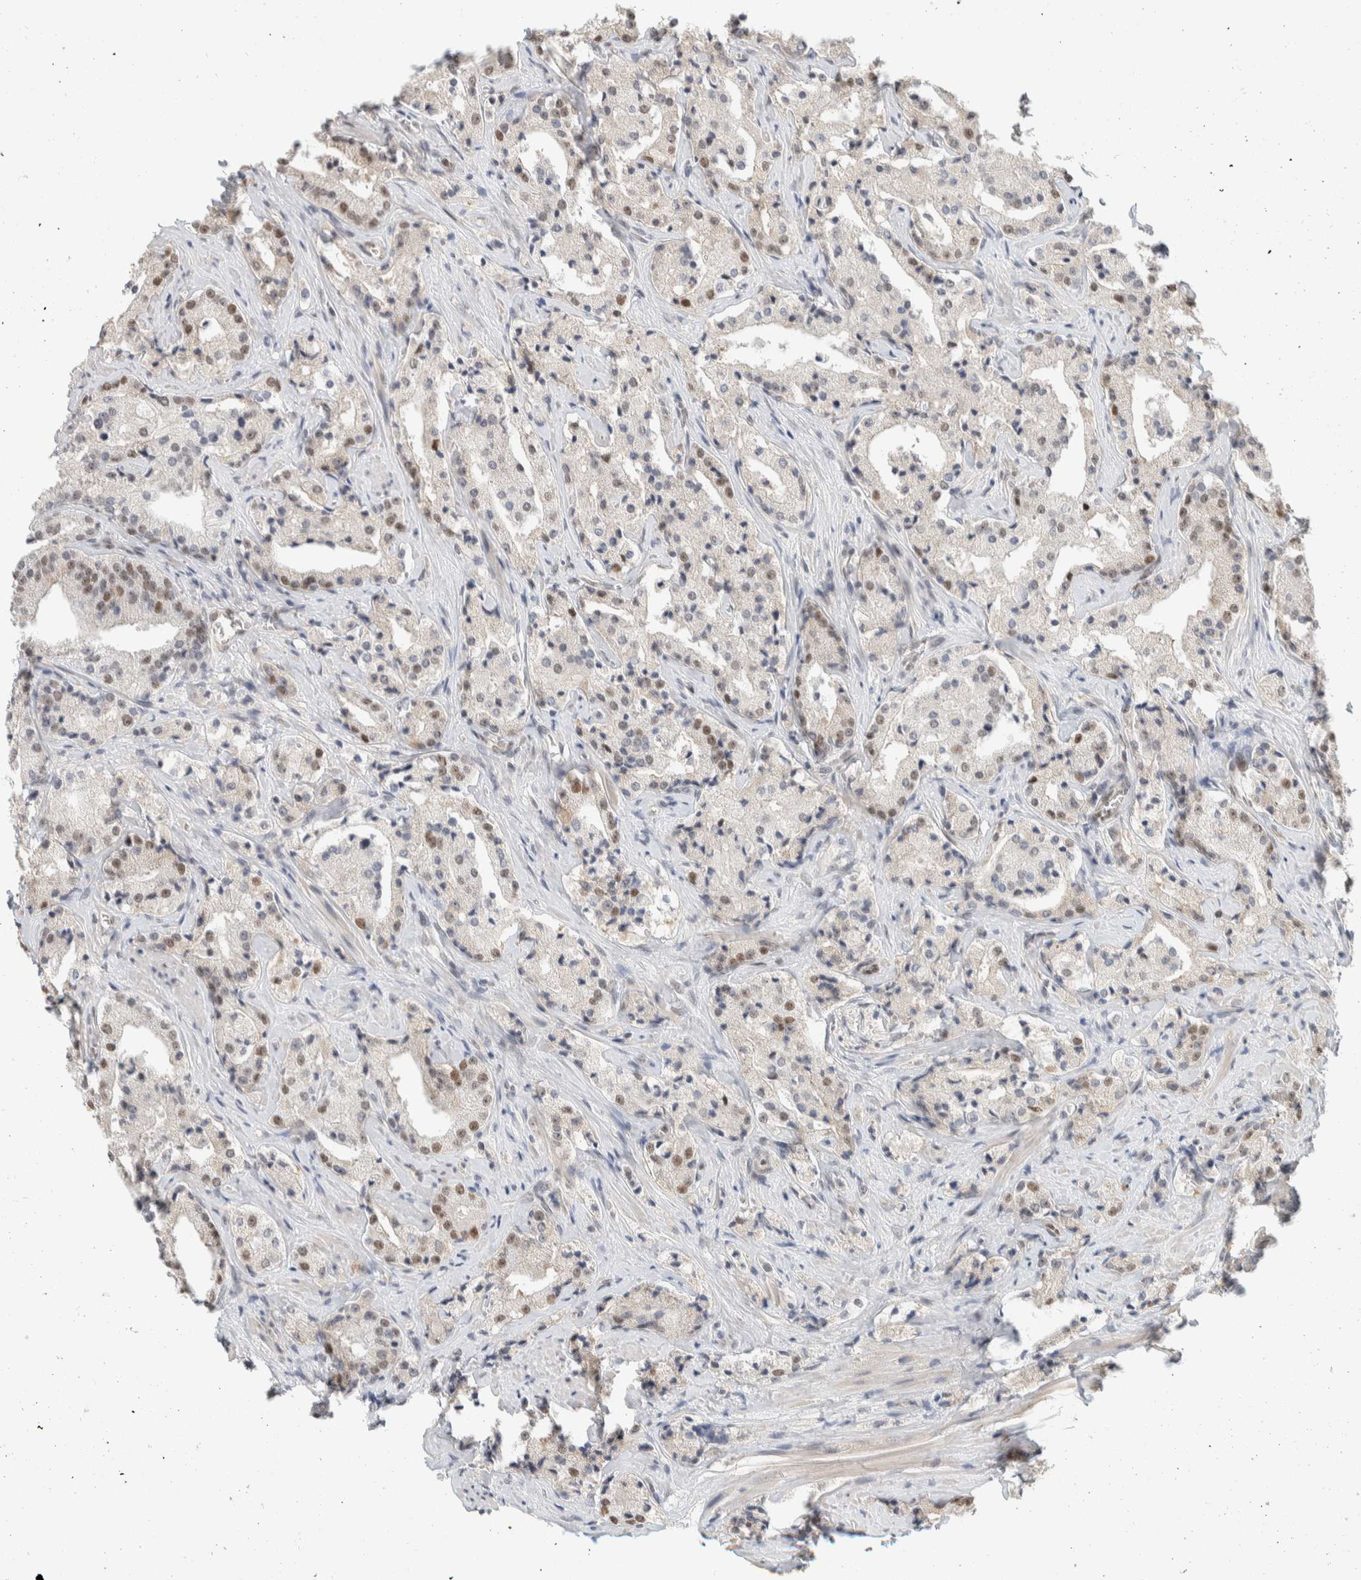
{"staining": {"intensity": "moderate", "quantity": "25%-75%", "location": "nuclear"}, "tissue": "prostate cancer", "cell_type": "Tumor cells", "image_type": "cancer", "snomed": [{"axis": "morphology", "description": "Adenocarcinoma, High grade"}, {"axis": "topography", "description": "Prostate"}], "caption": "Protein staining of prostate high-grade adenocarcinoma tissue exhibits moderate nuclear staining in about 25%-75% of tumor cells. The staining is performed using DAB brown chromogen to label protein expression. The nuclei are counter-stained blue using hematoxylin.", "gene": "PUS7", "patient": {"sex": "male", "age": 63}}